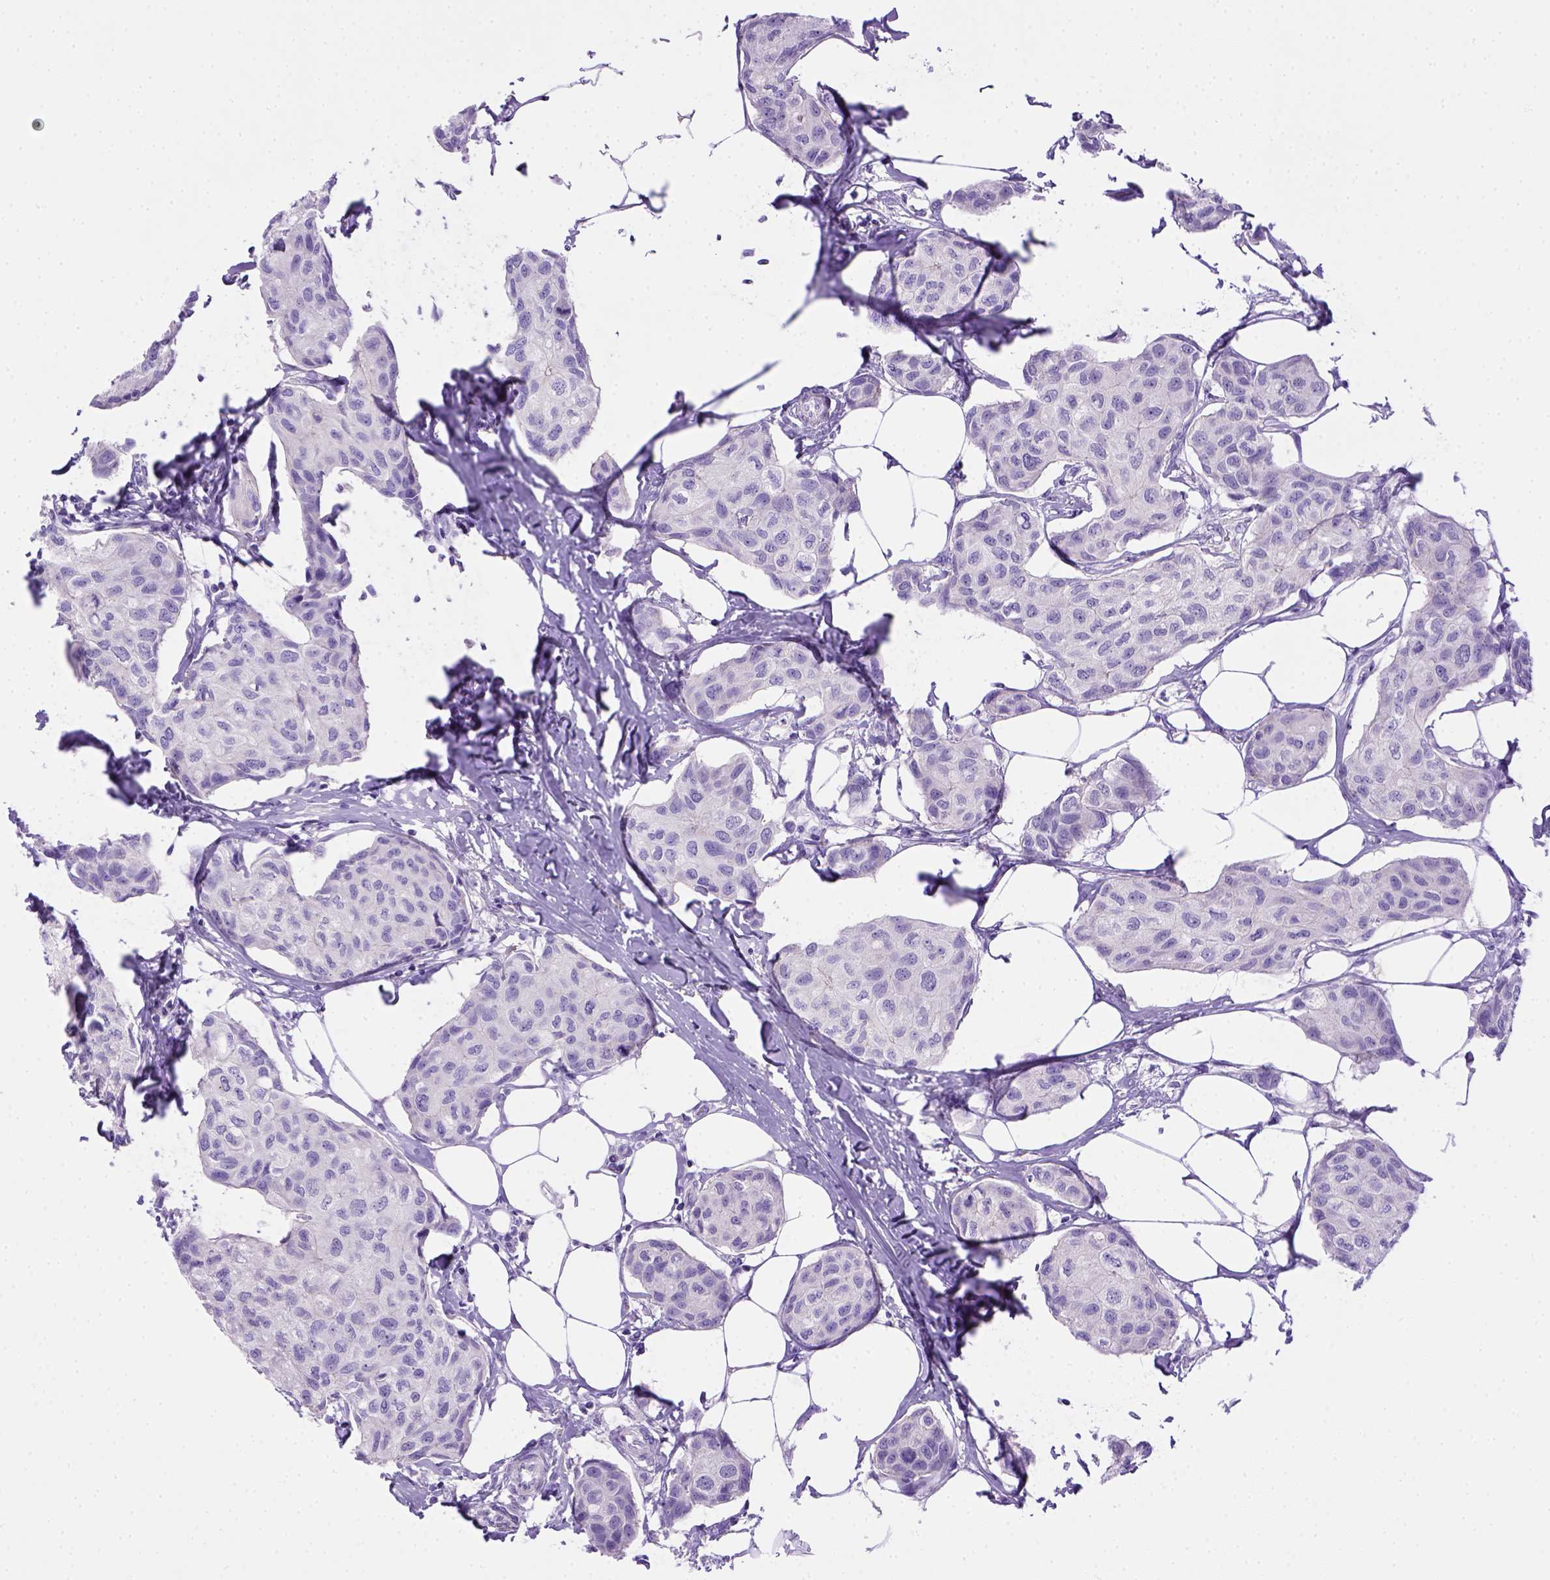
{"staining": {"intensity": "negative", "quantity": "none", "location": "none"}, "tissue": "breast cancer", "cell_type": "Tumor cells", "image_type": "cancer", "snomed": [{"axis": "morphology", "description": "Duct carcinoma"}, {"axis": "topography", "description": "Breast"}], "caption": "Invasive ductal carcinoma (breast) was stained to show a protein in brown. There is no significant positivity in tumor cells. (DAB (3,3'-diaminobenzidine) IHC with hematoxylin counter stain).", "gene": "BAAT", "patient": {"sex": "female", "age": 80}}